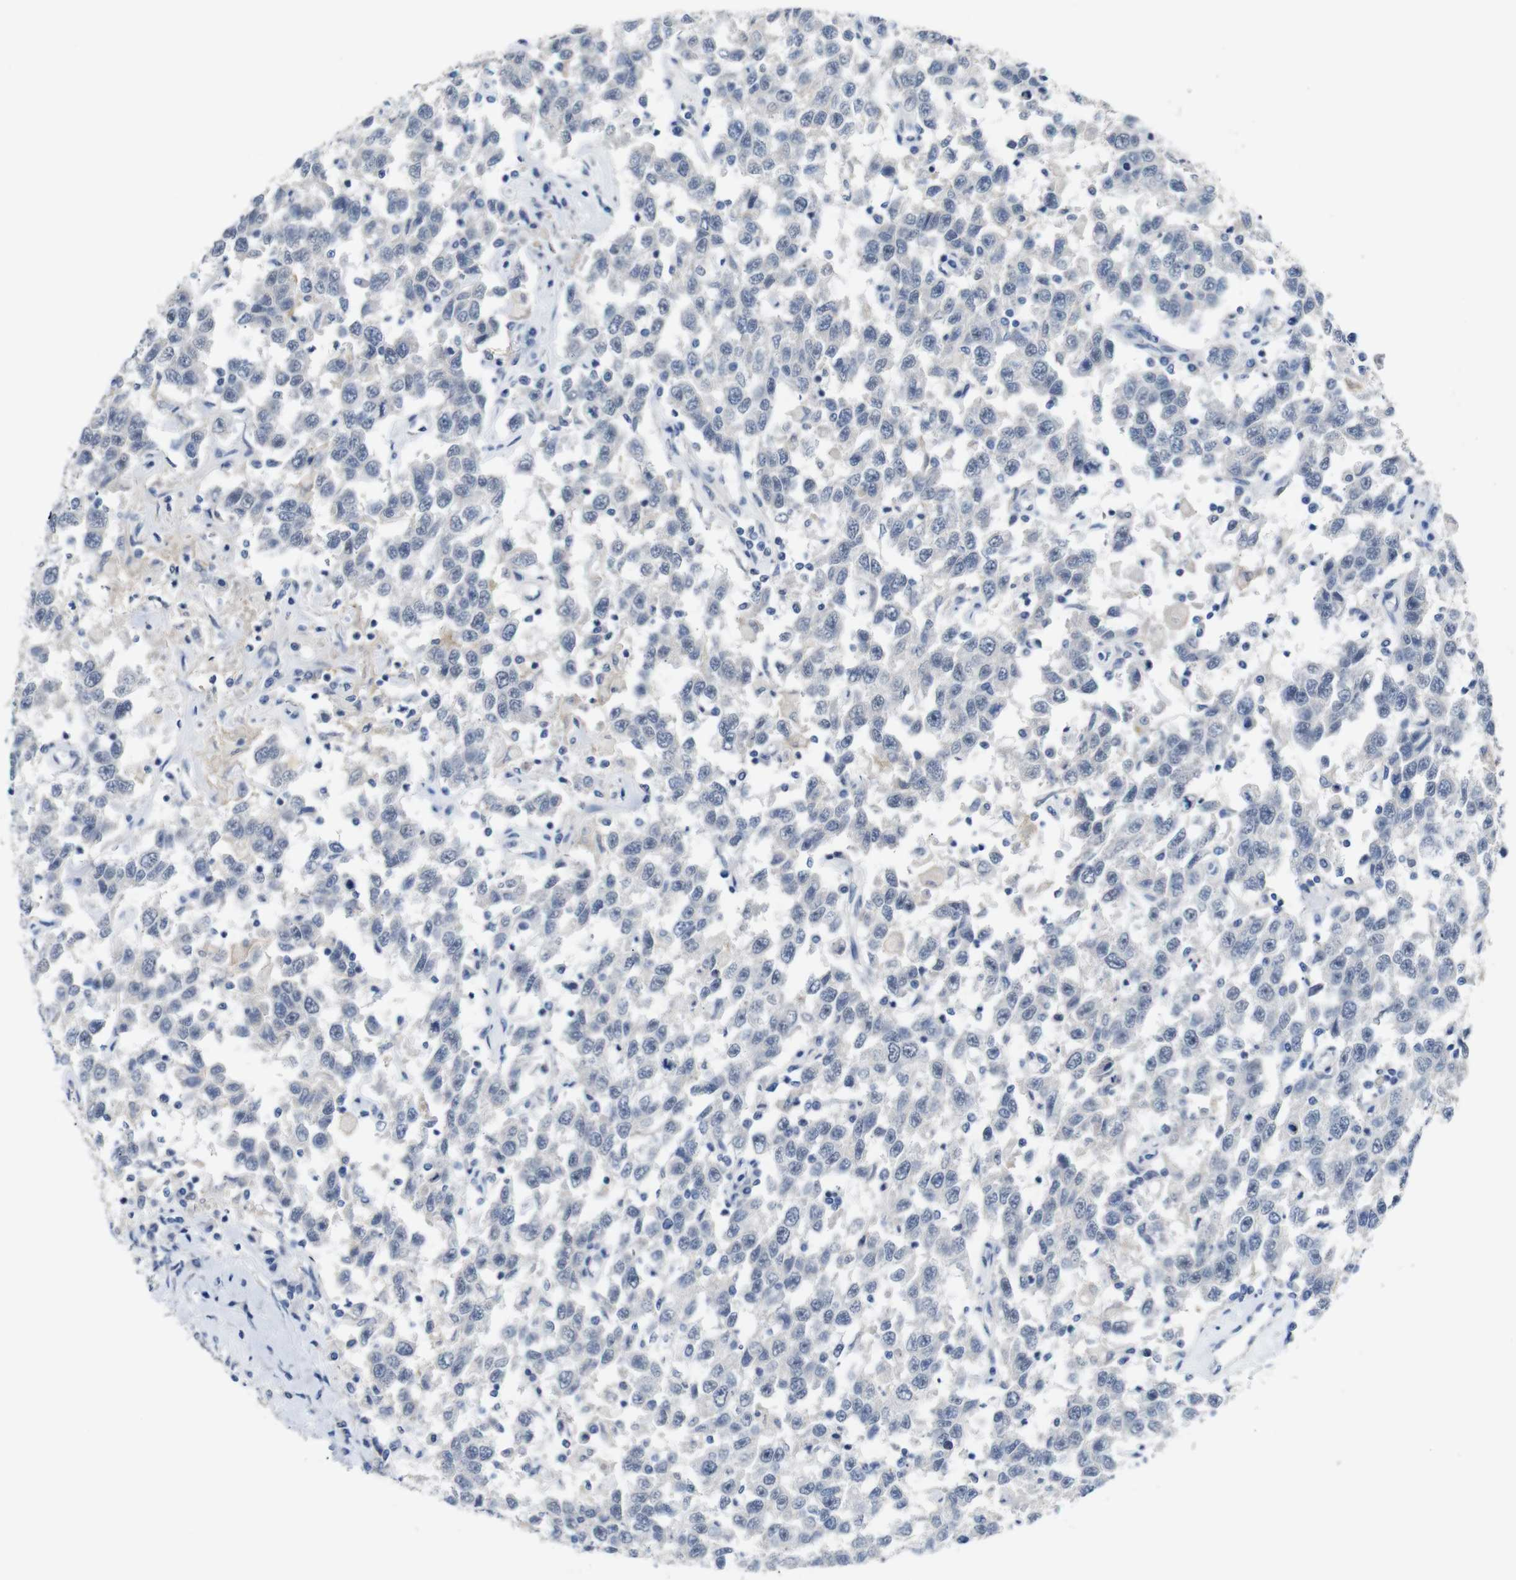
{"staining": {"intensity": "negative", "quantity": "none", "location": "none"}, "tissue": "testis cancer", "cell_type": "Tumor cells", "image_type": "cancer", "snomed": [{"axis": "morphology", "description": "Seminoma, NOS"}, {"axis": "topography", "description": "Testis"}], "caption": "Tumor cells are negative for protein expression in human seminoma (testis).", "gene": "CHRM5", "patient": {"sex": "male", "age": 41}}